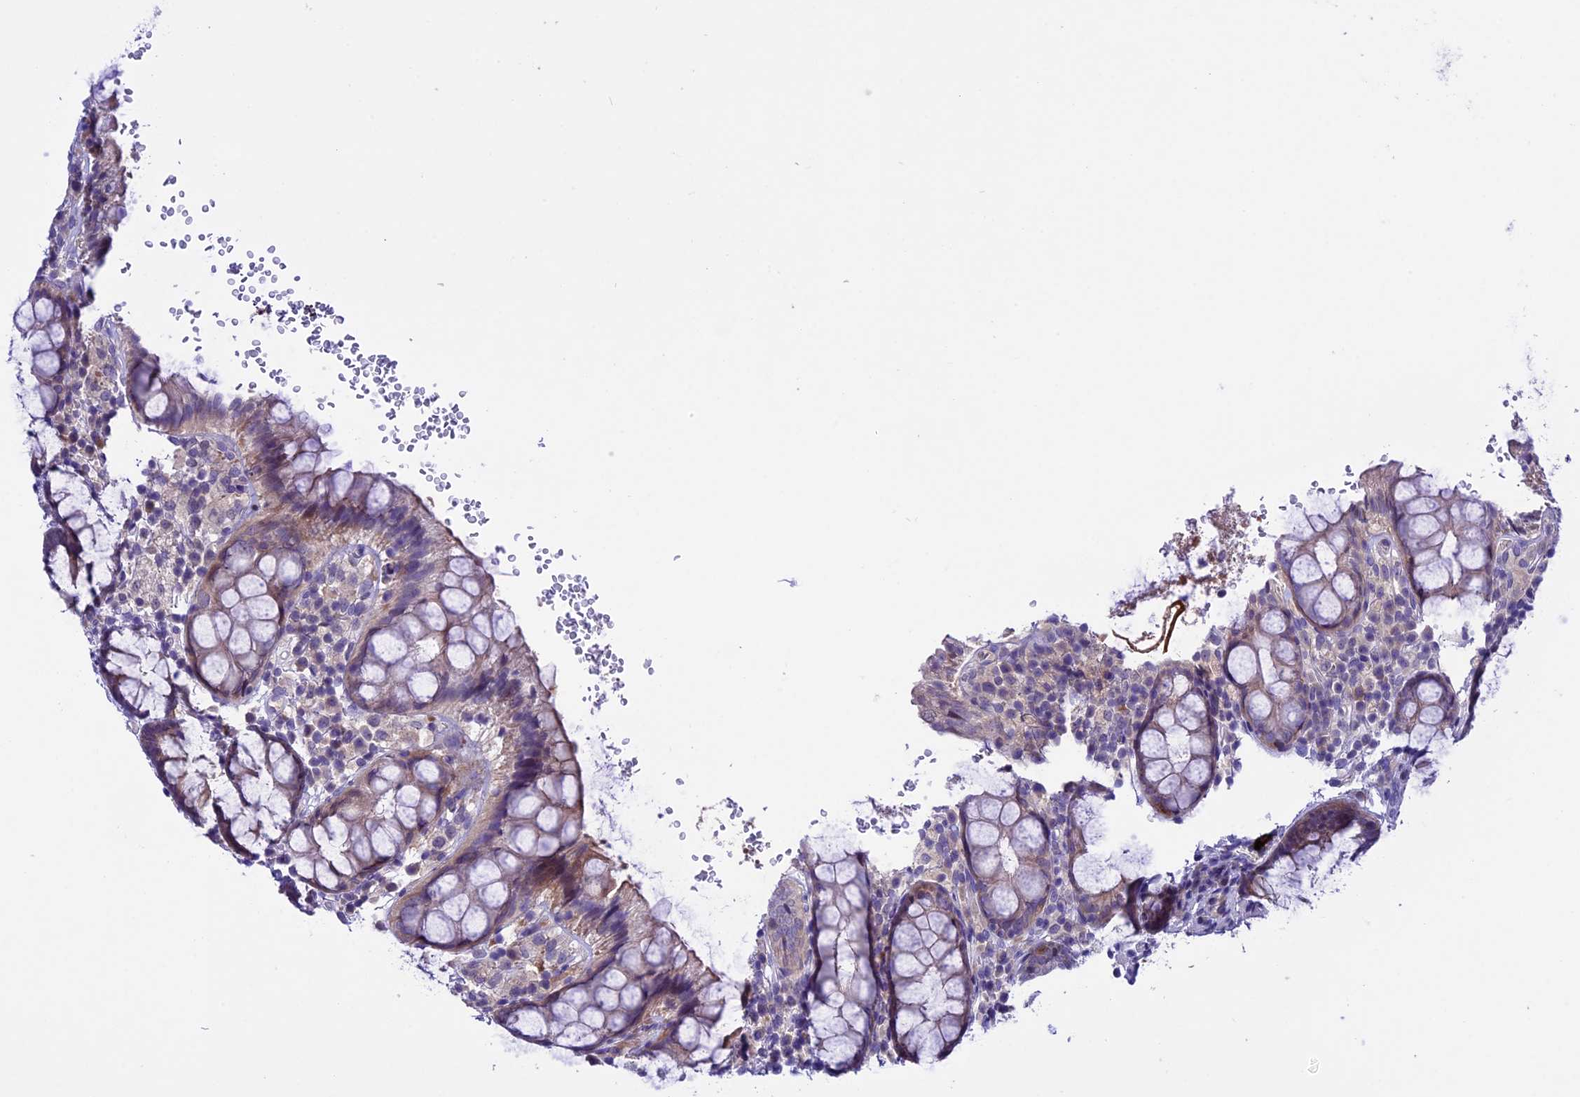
{"staining": {"intensity": "weak", "quantity": "<25%", "location": "cytoplasmic/membranous"}, "tissue": "rectum", "cell_type": "Glandular cells", "image_type": "normal", "snomed": [{"axis": "morphology", "description": "Normal tissue, NOS"}, {"axis": "topography", "description": "Rectum"}], "caption": "The immunohistochemistry (IHC) histopathology image has no significant expression in glandular cells of rectum. (Stains: DAB (3,3'-diaminobenzidine) immunohistochemistry (IHC) with hematoxylin counter stain, Microscopy: brightfield microscopy at high magnification).", "gene": "XKR7", "patient": {"sex": "male", "age": 83}}